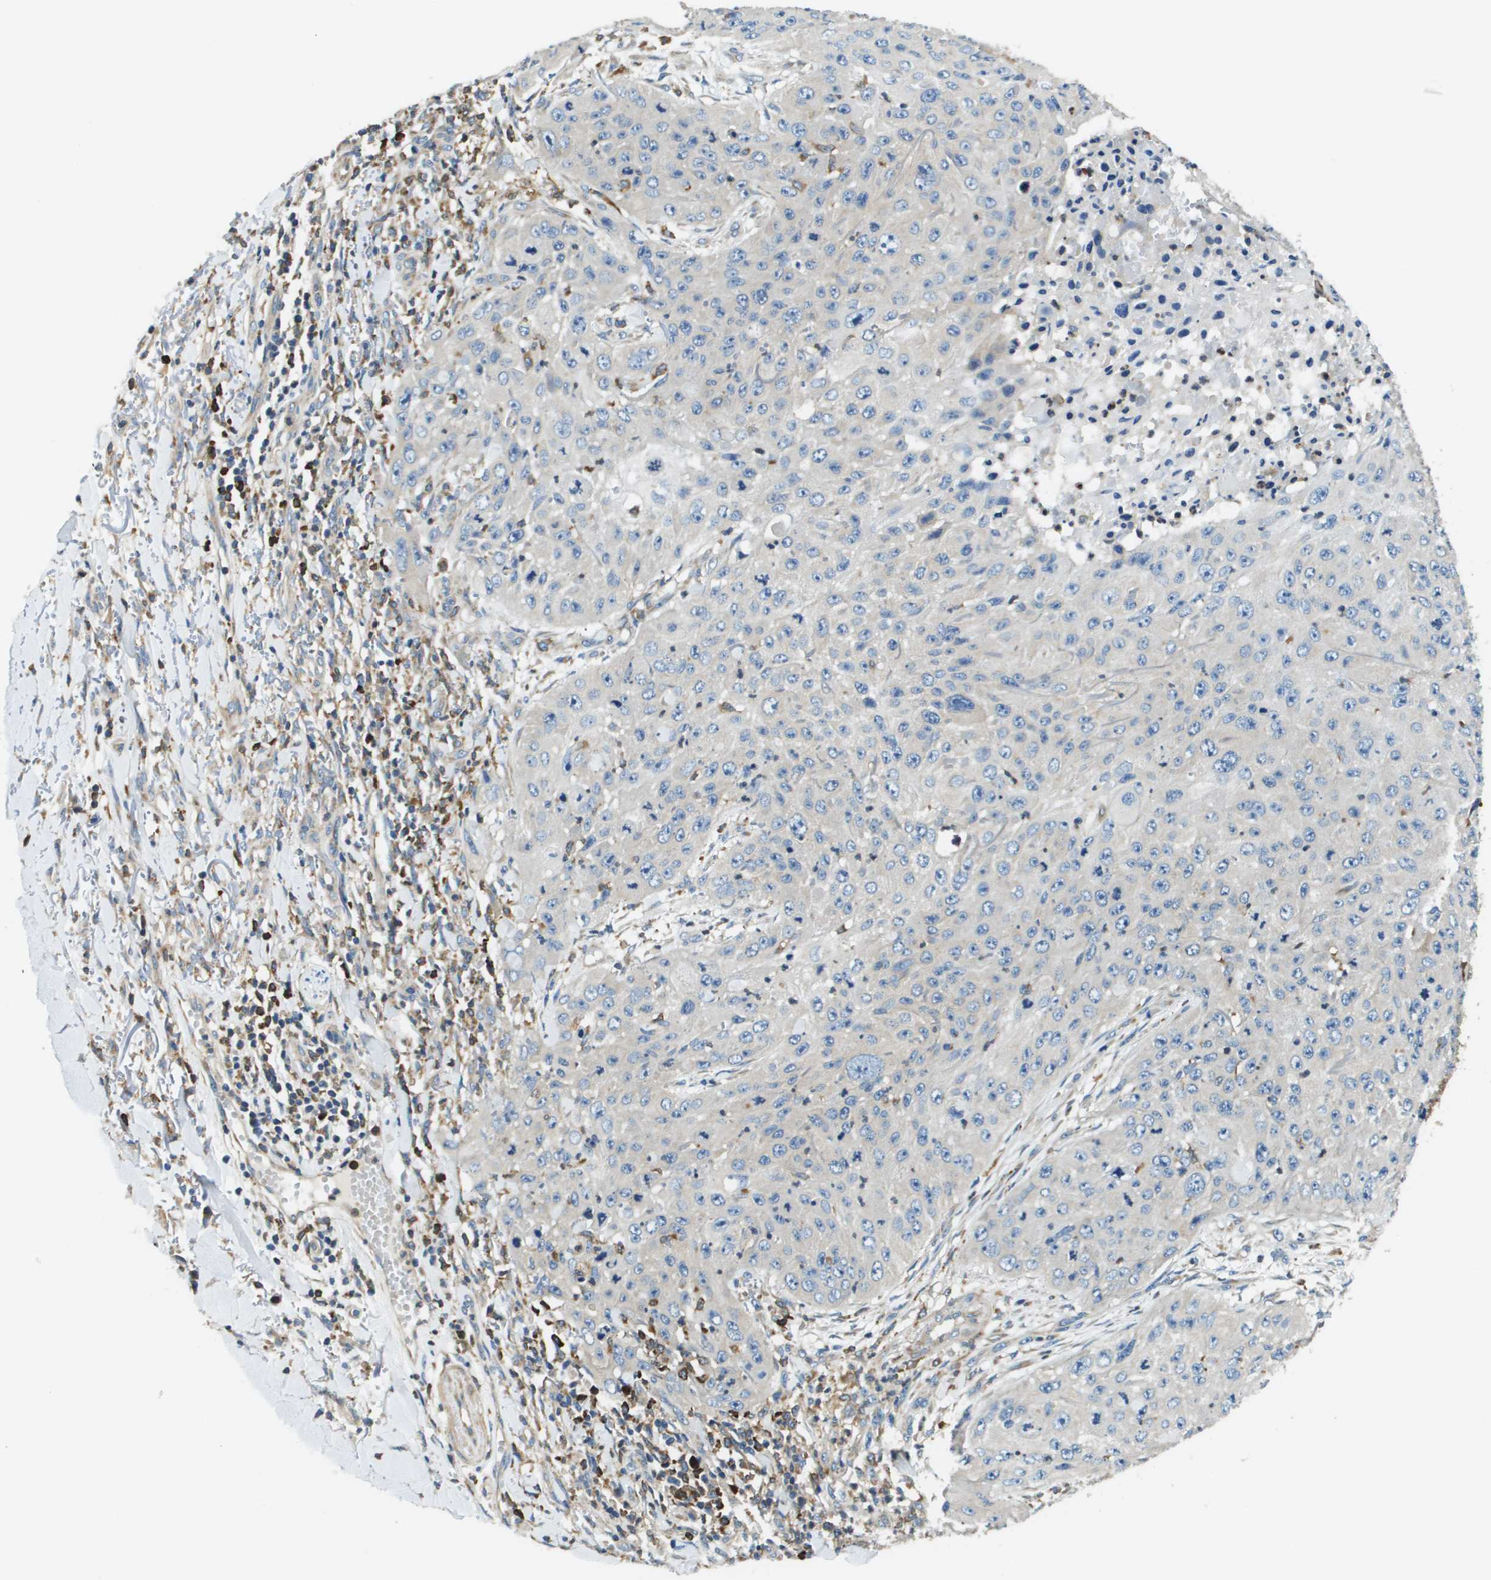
{"staining": {"intensity": "negative", "quantity": "none", "location": "none"}, "tissue": "skin cancer", "cell_type": "Tumor cells", "image_type": "cancer", "snomed": [{"axis": "morphology", "description": "Squamous cell carcinoma, NOS"}, {"axis": "topography", "description": "Skin"}], "caption": "Histopathology image shows no protein expression in tumor cells of skin squamous cell carcinoma tissue.", "gene": "CNPY3", "patient": {"sex": "female", "age": 80}}